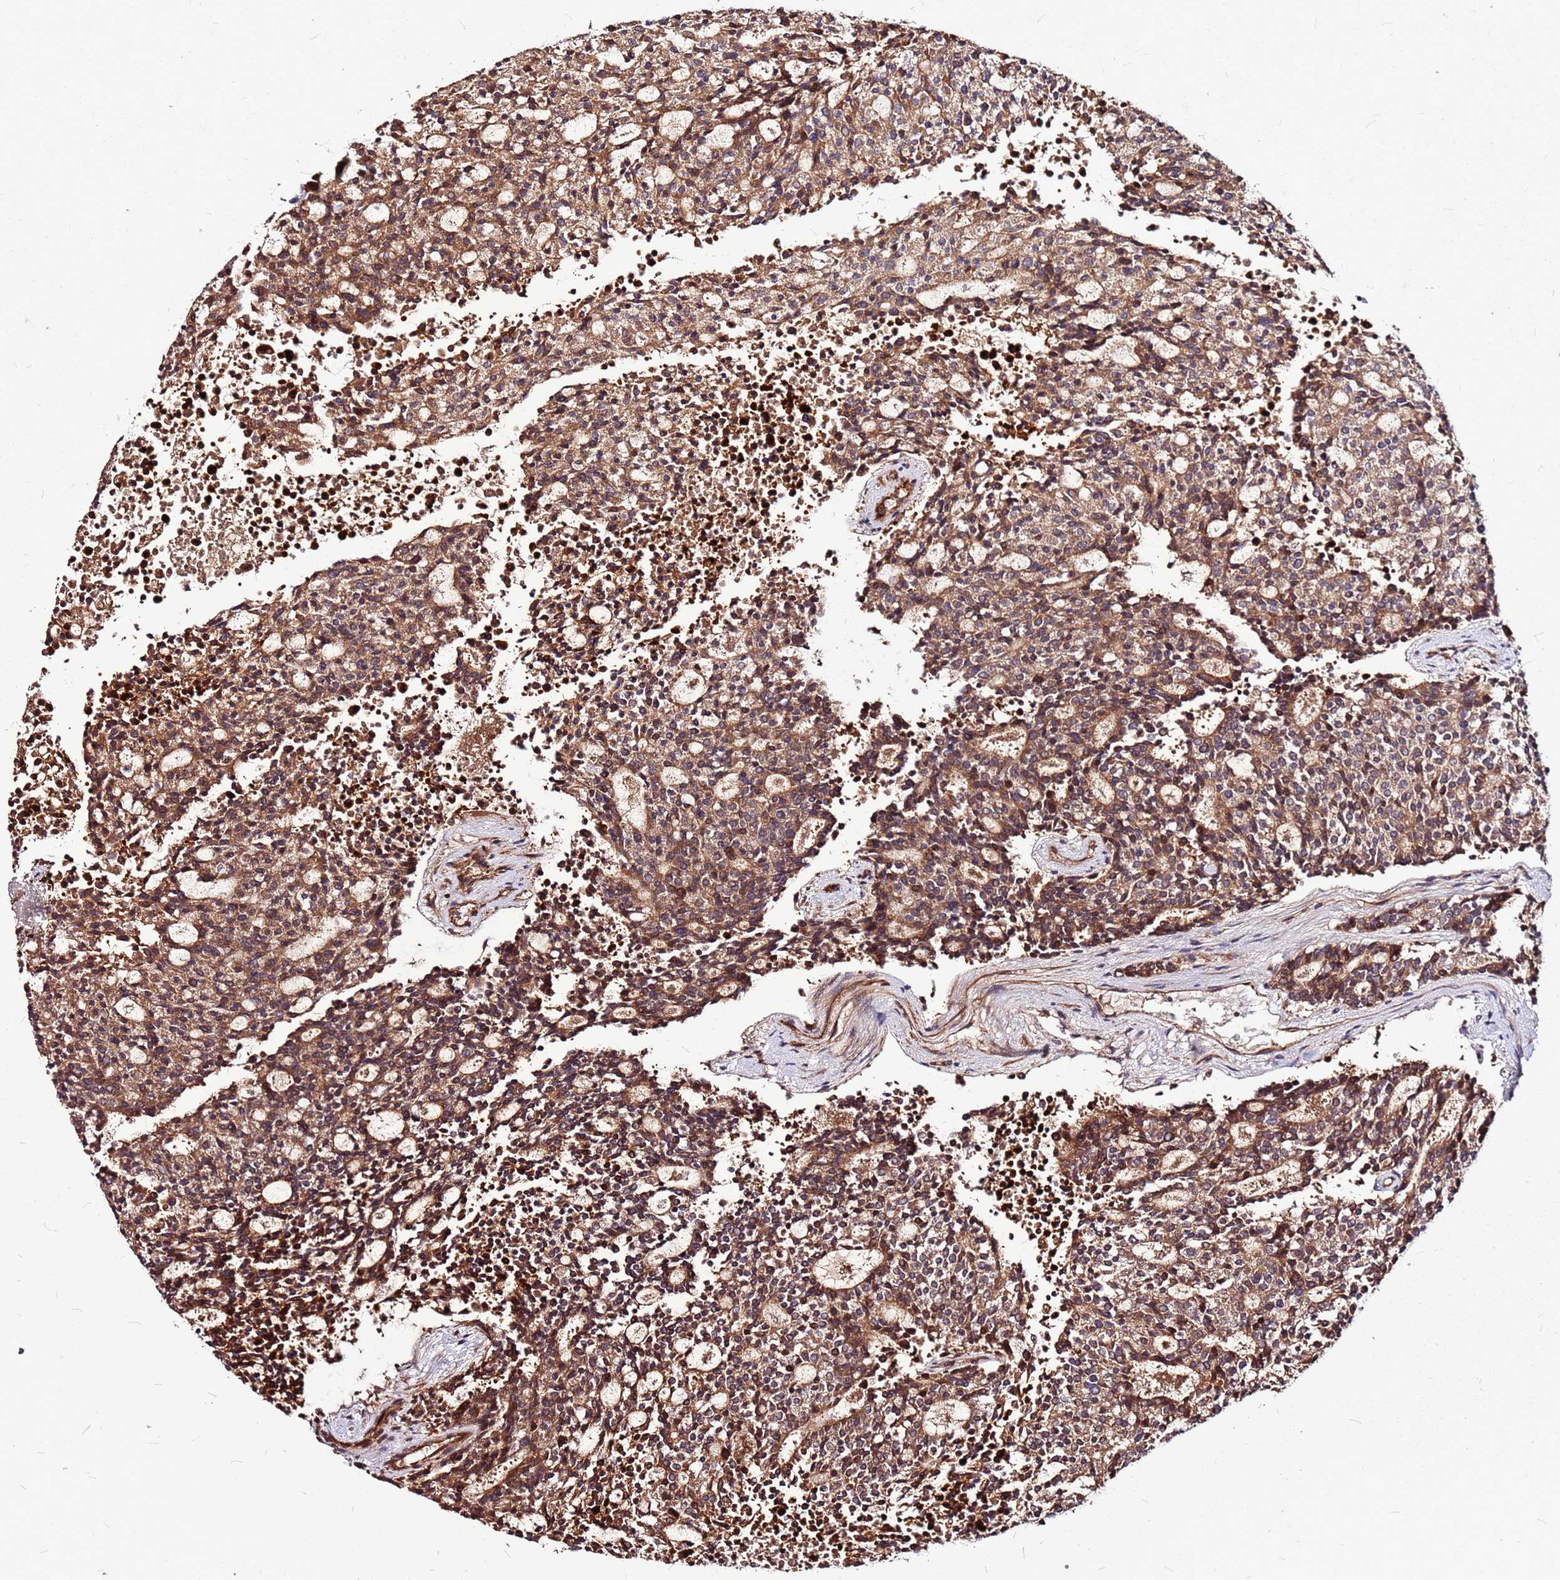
{"staining": {"intensity": "moderate", "quantity": ">75%", "location": "cytoplasmic/membranous"}, "tissue": "carcinoid", "cell_type": "Tumor cells", "image_type": "cancer", "snomed": [{"axis": "morphology", "description": "Carcinoid, malignant, NOS"}, {"axis": "topography", "description": "Pancreas"}], "caption": "Carcinoid tissue shows moderate cytoplasmic/membranous positivity in approximately >75% of tumor cells, visualized by immunohistochemistry.", "gene": "LYPLAL1", "patient": {"sex": "female", "age": 54}}